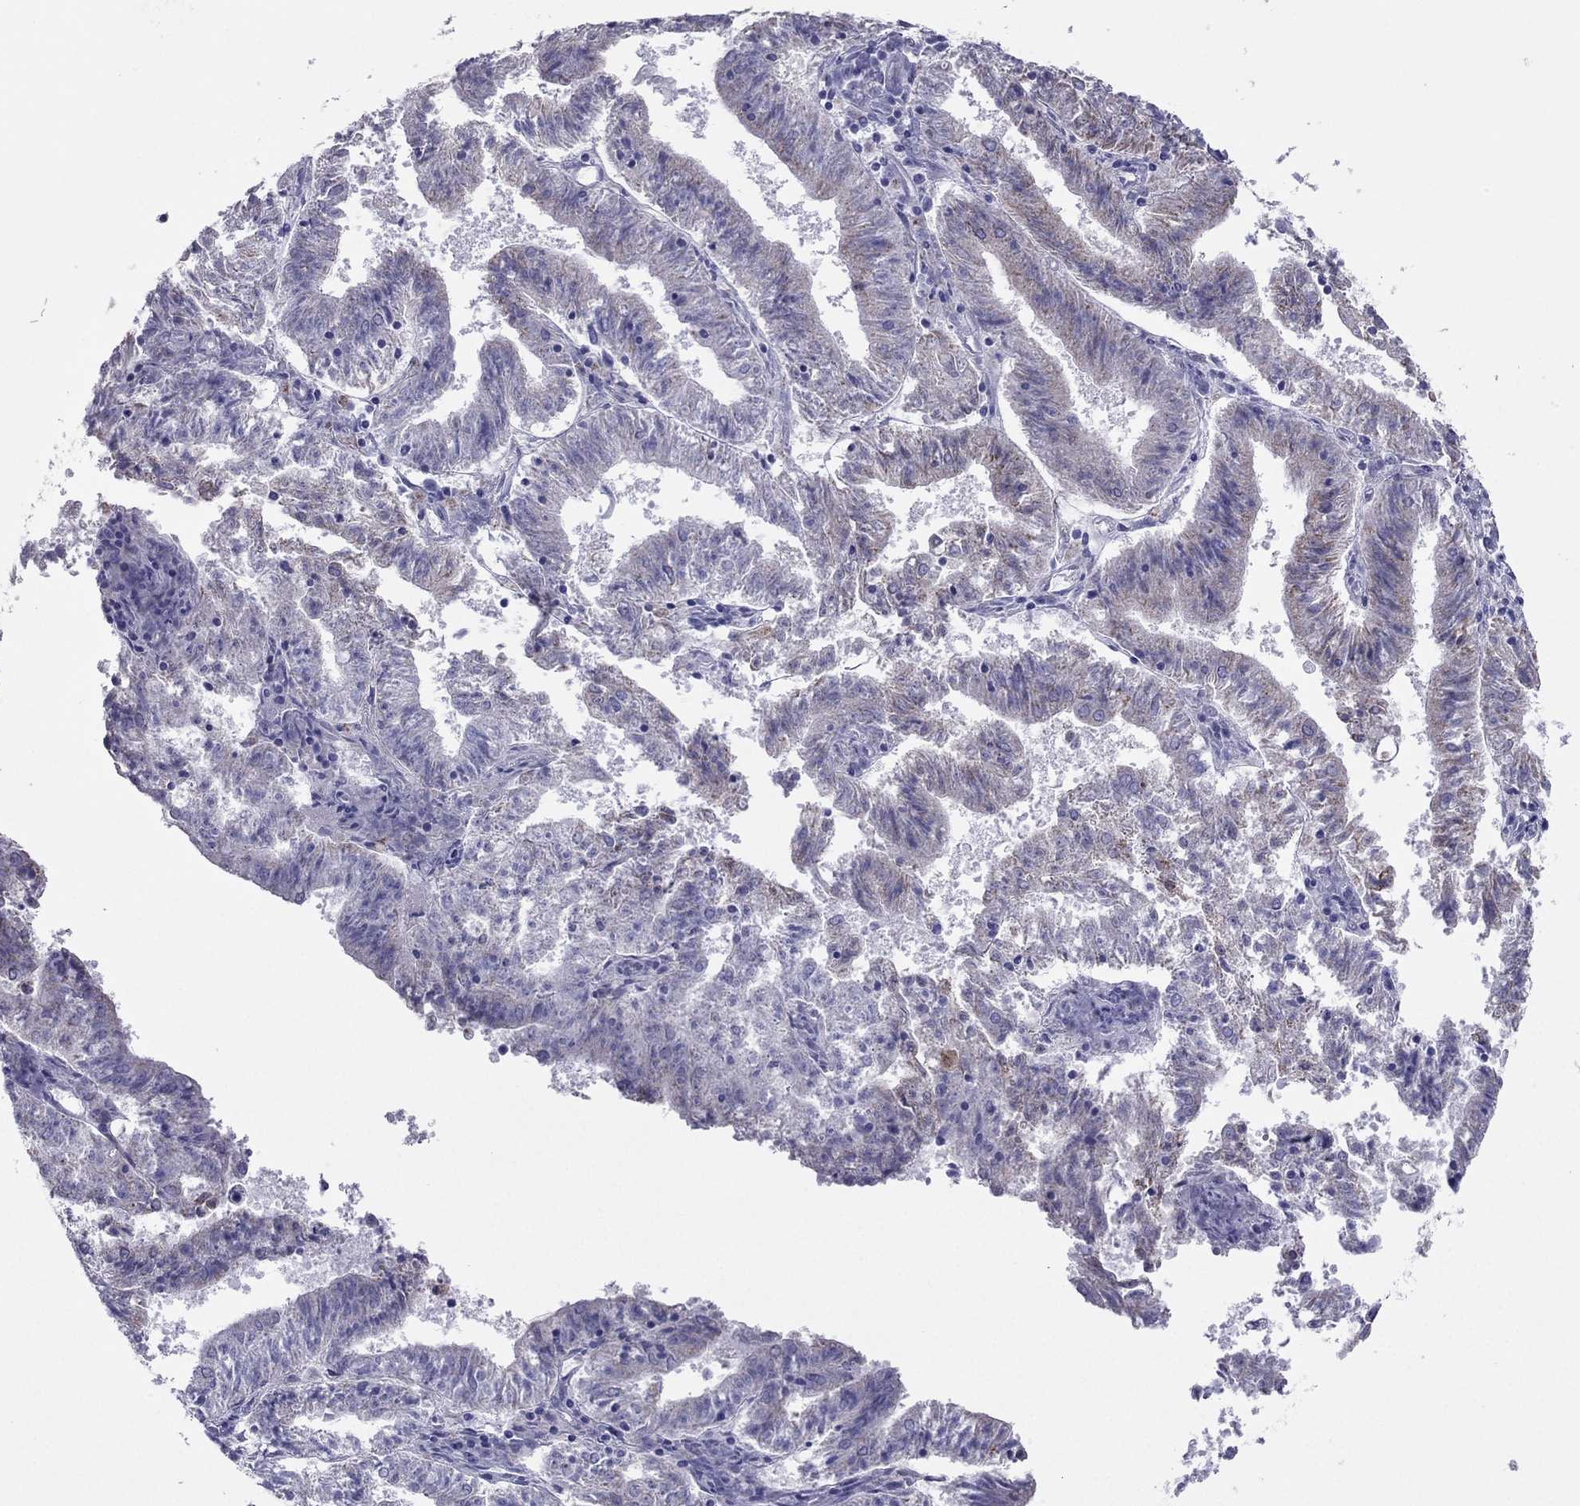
{"staining": {"intensity": "weak", "quantity": "<25%", "location": "cytoplasmic/membranous"}, "tissue": "endometrial cancer", "cell_type": "Tumor cells", "image_type": "cancer", "snomed": [{"axis": "morphology", "description": "Adenocarcinoma, NOS"}, {"axis": "topography", "description": "Endometrium"}], "caption": "Tumor cells are negative for brown protein staining in endometrial cancer.", "gene": "MAEL", "patient": {"sex": "female", "age": 82}}